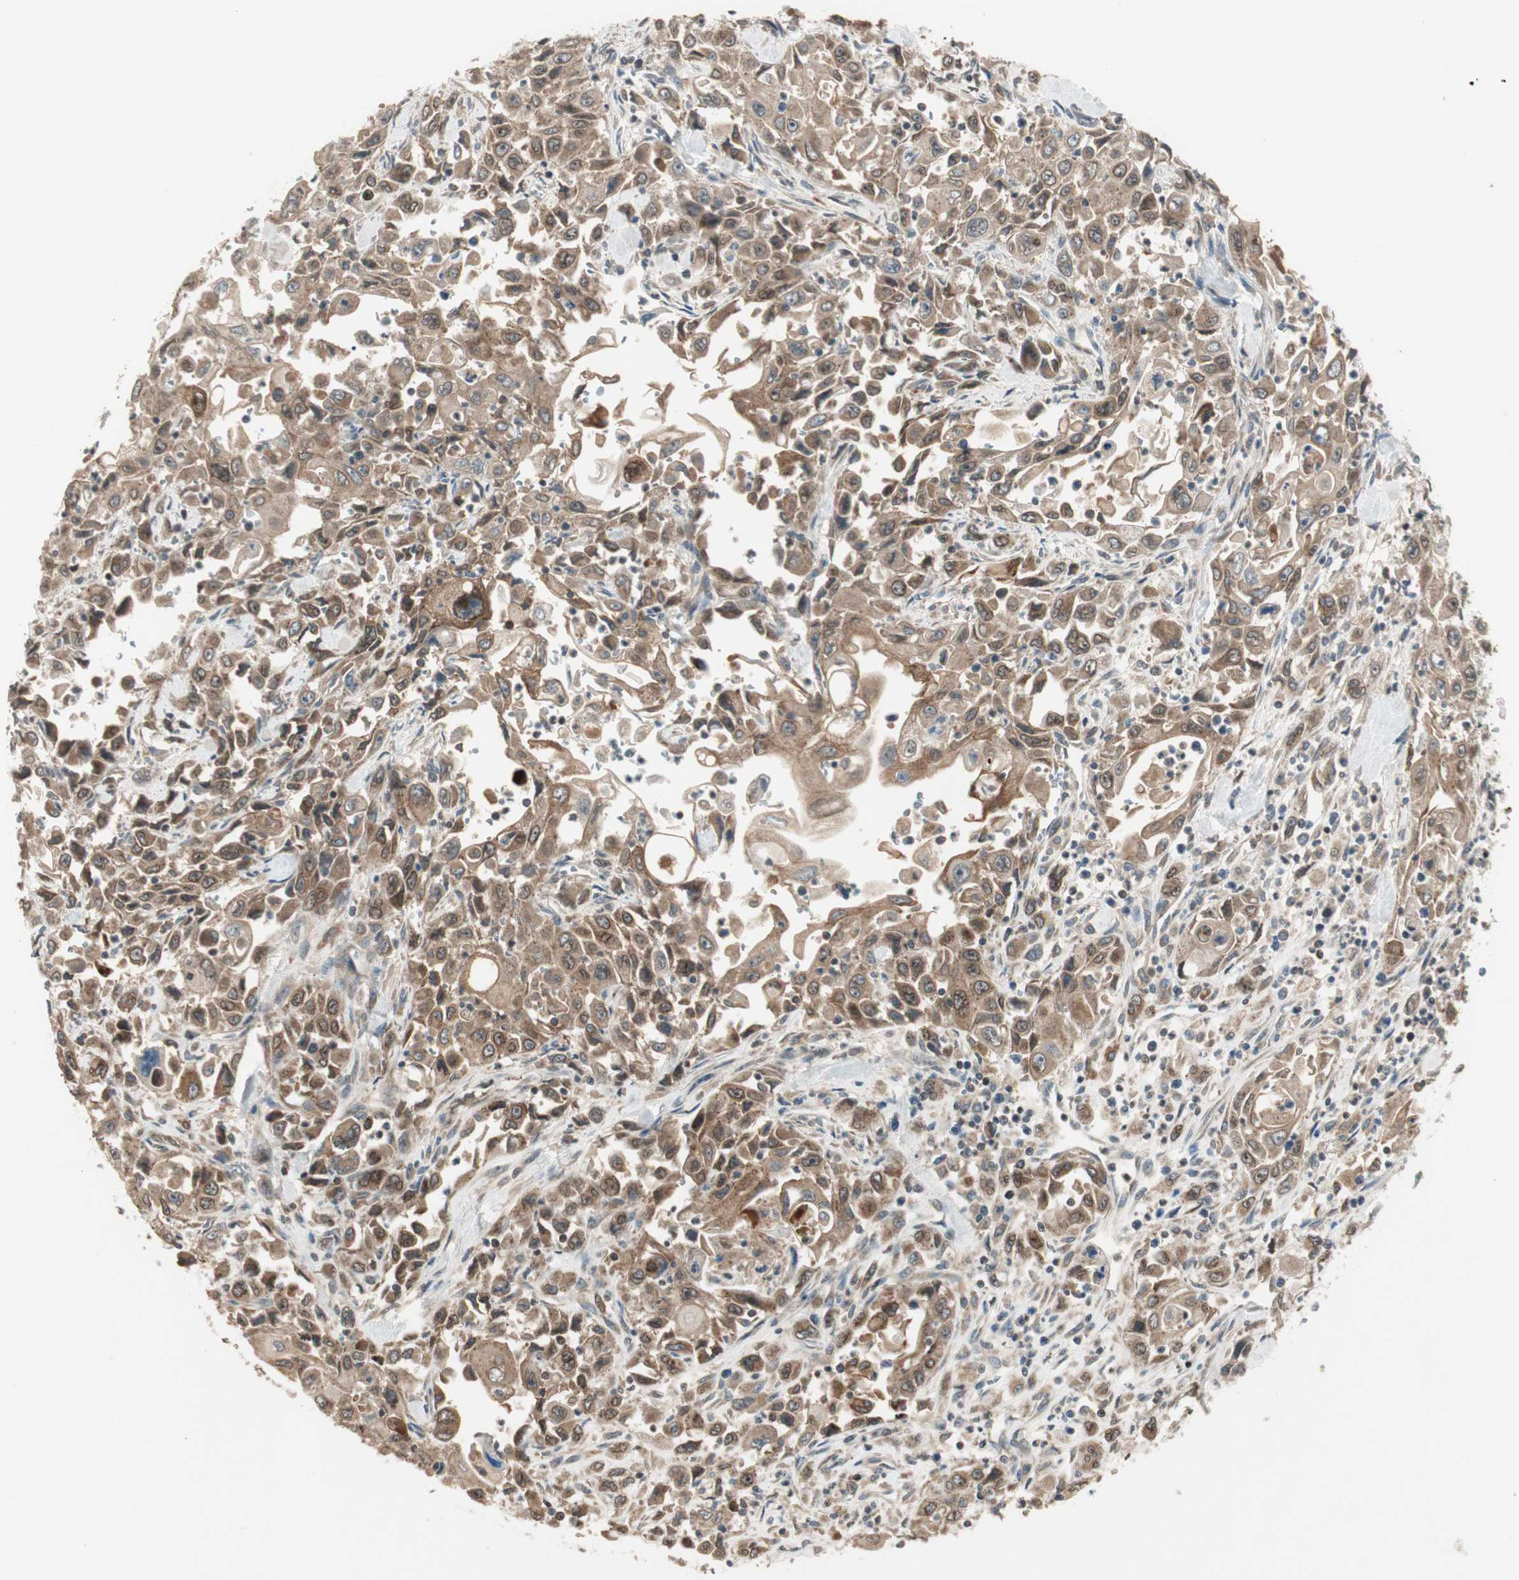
{"staining": {"intensity": "moderate", "quantity": ">75%", "location": "cytoplasmic/membranous"}, "tissue": "pancreatic cancer", "cell_type": "Tumor cells", "image_type": "cancer", "snomed": [{"axis": "morphology", "description": "Adenocarcinoma, NOS"}, {"axis": "topography", "description": "Pancreas"}], "caption": "Pancreatic cancer tissue demonstrates moderate cytoplasmic/membranous staining in about >75% of tumor cells, visualized by immunohistochemistry.", "gene": "ATP6AP2", "patient": {"sex": "male", "age": 70}}